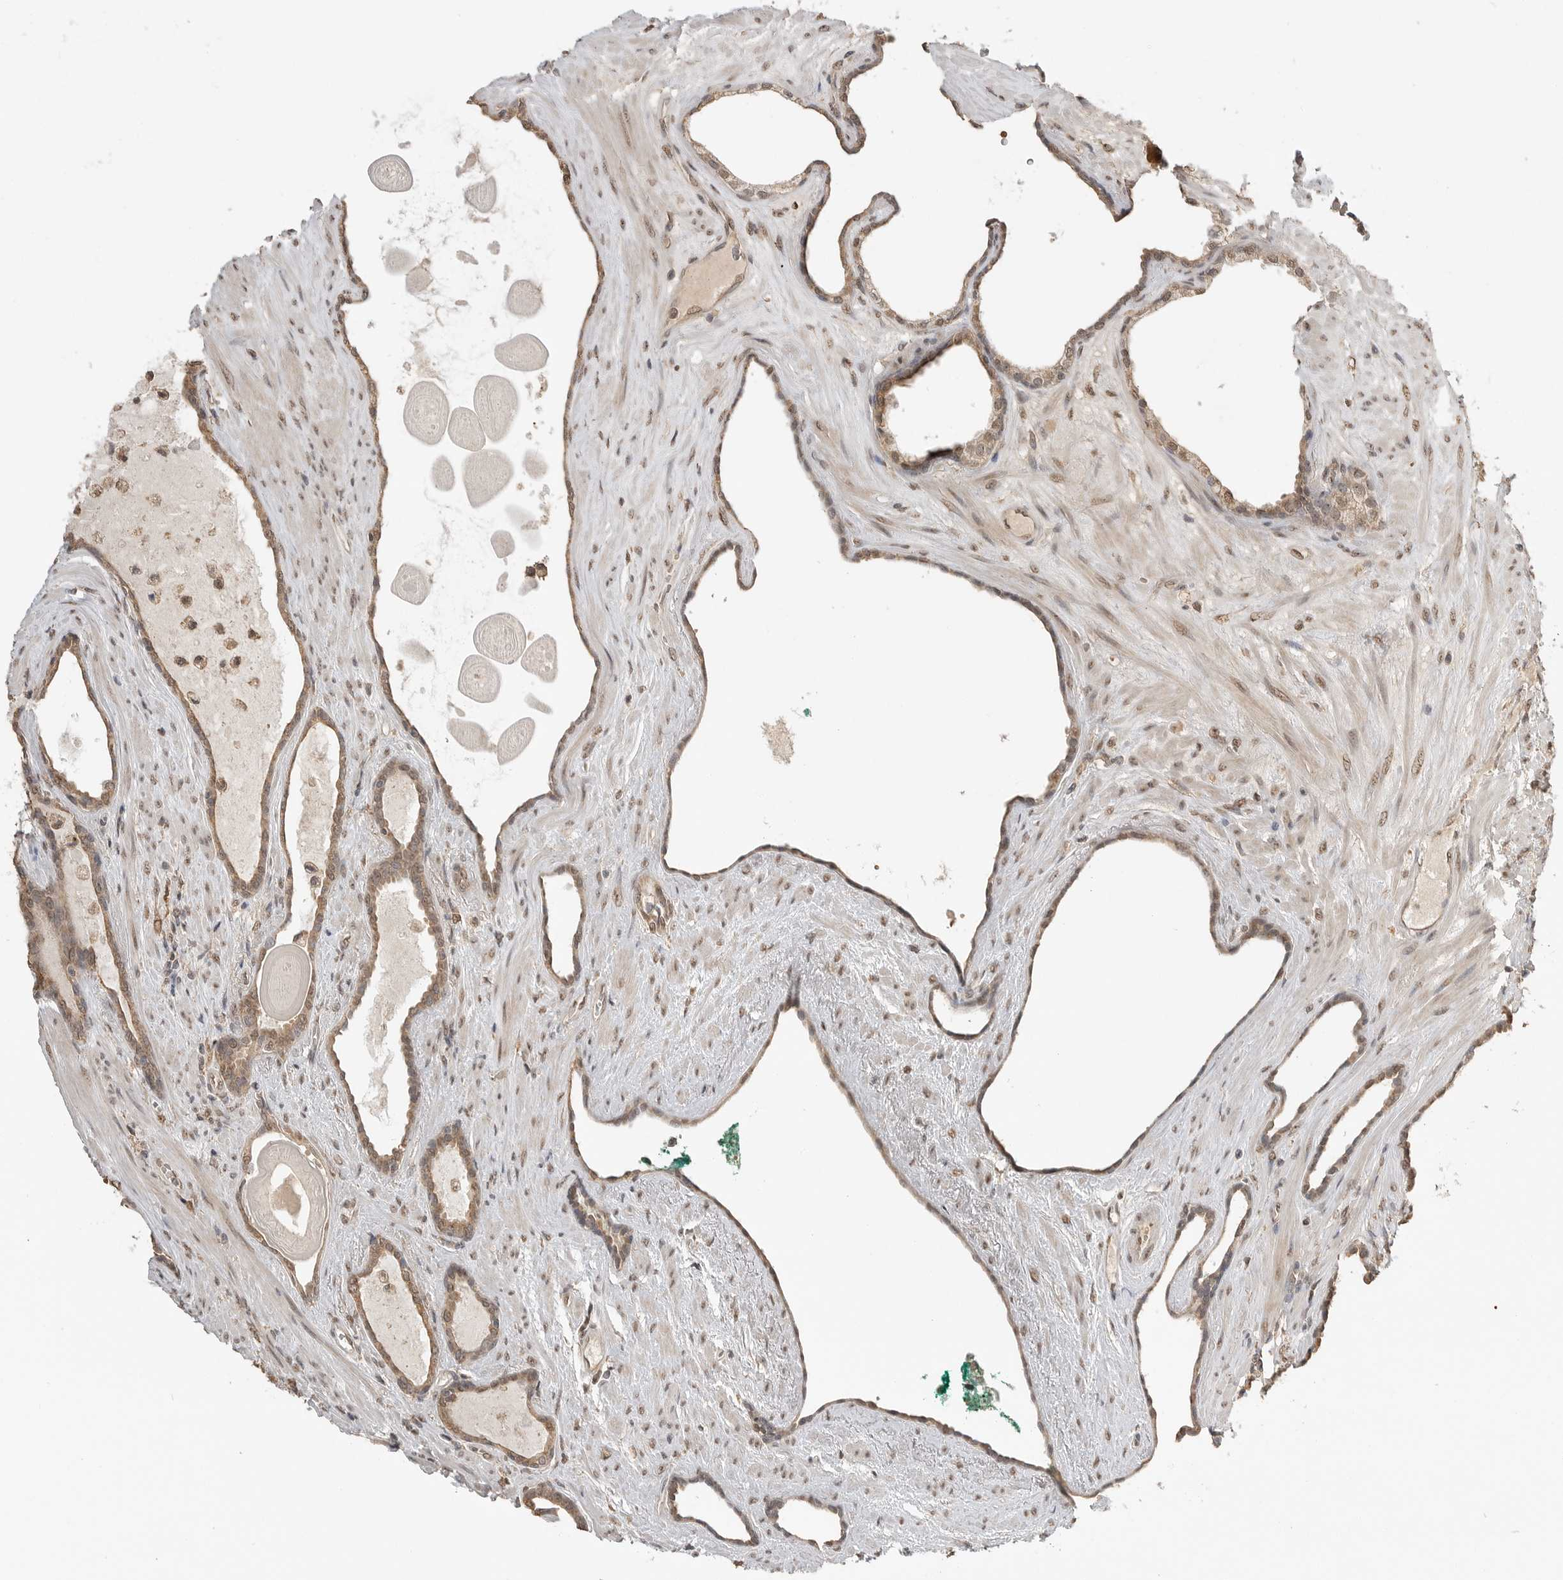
{"staining": {"intensity": "weak", "quantity": ">75%", "location": "cytoplasmic/membranous,nuclear"}, "tissue": "prostate cancer", "cell_type": "Tumor cells", "image_type": "cancer", "snomed": [{"axis": "morphology", "description": "Adenocarcinoma, Low grade"}, {"axis": "topography", "description": "Prostate"}], "caption": "Prostate adenocarcinoma (low-grade) stained with a protein marker displays weak staining in tumor cells.", "gene": "ASPSCR1", "patient": {"sex": "male", "age": 70}}